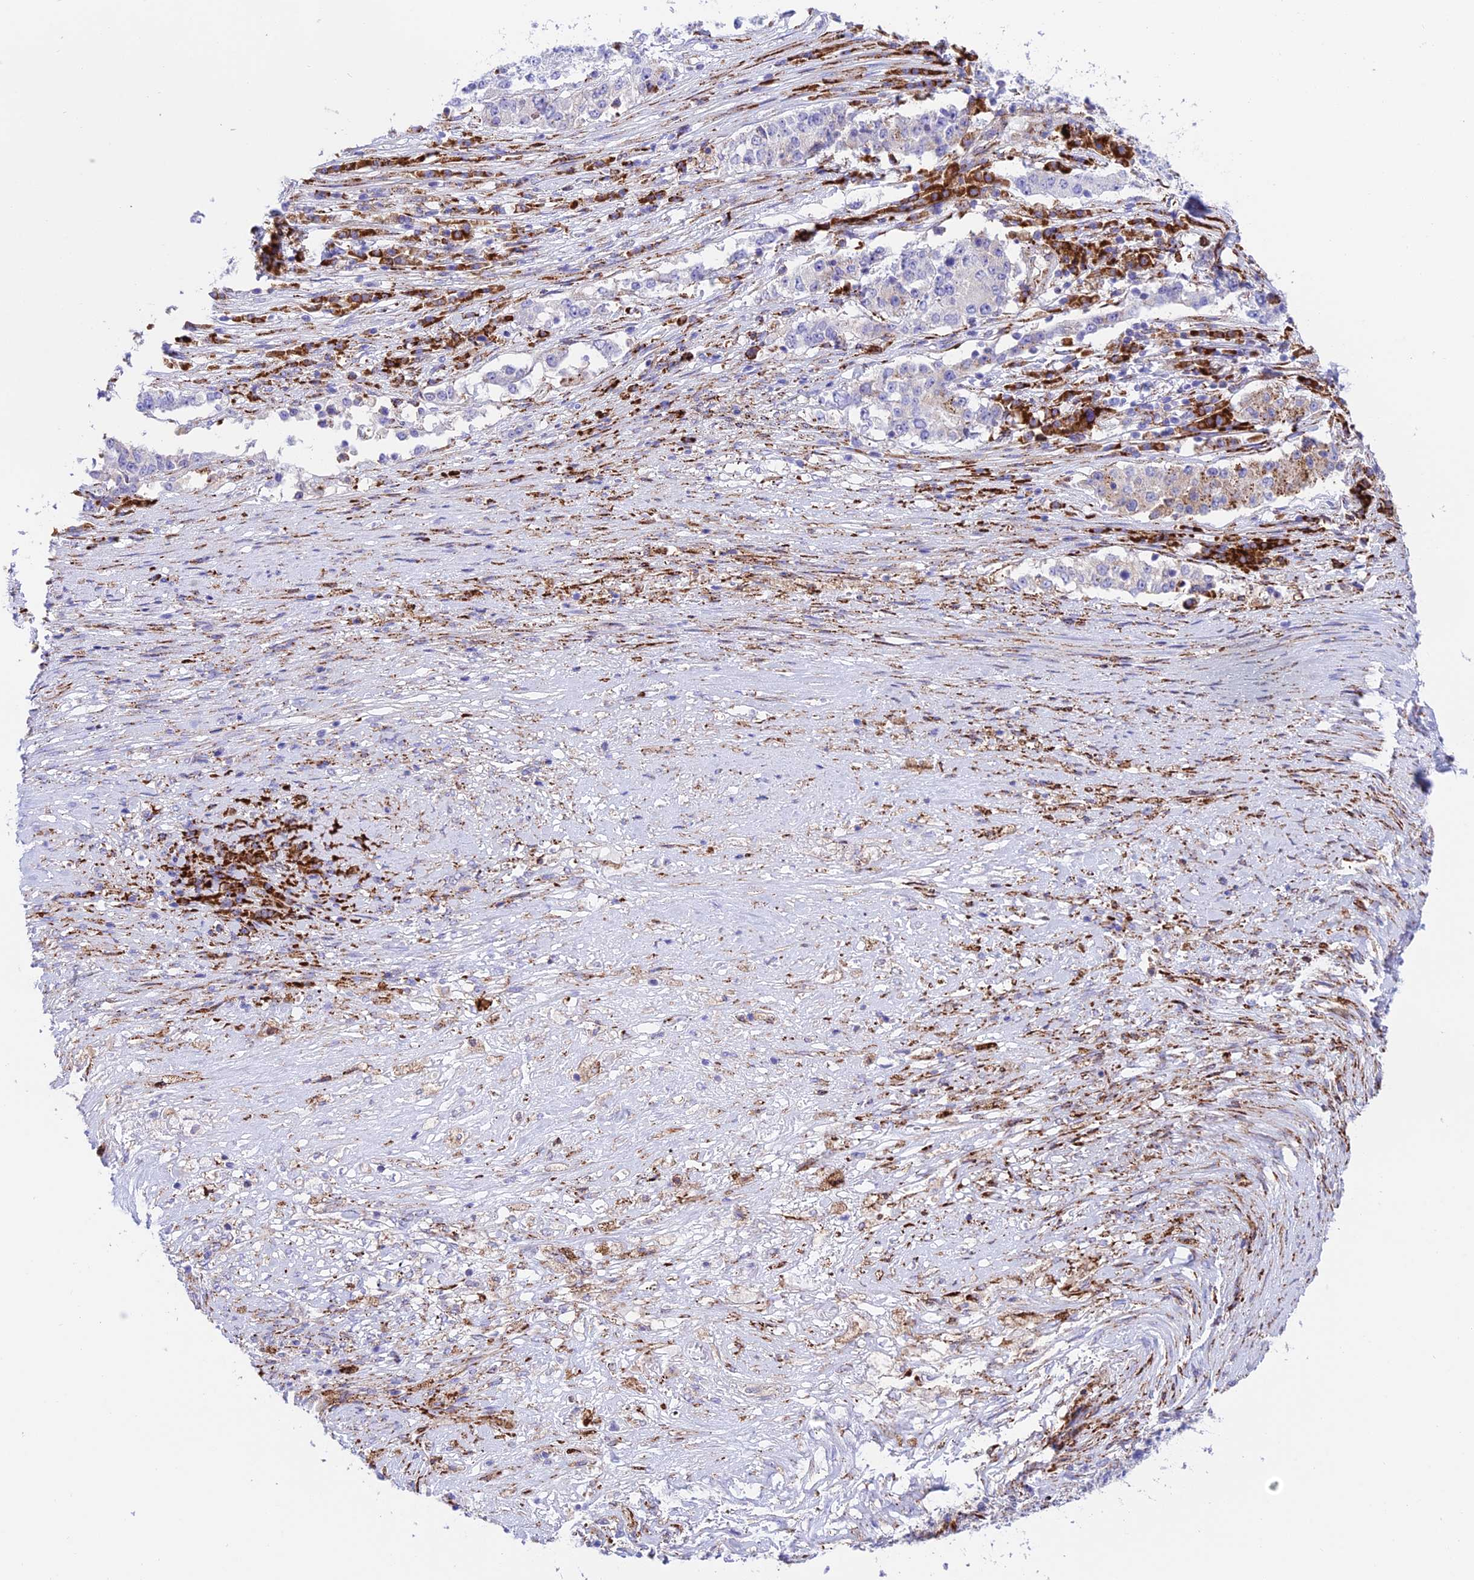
{"staining": {"intensity": "negative", "quantity": "none", "location": "none"}, "tissue": "stomach cancer", "cell_type": "Tumor cells", "image_type": "cancer", "snomed": [{"axis": "morphology", "description": "Adenocarcinoma, NOS"}, {"axis": "topography", "description": "Stomach"}], "caption": "Immunohistochemical staining of stomach cancer (adenocarcinoma) exhibits no significant positivity in tumor cells. The staining was performed using DAB (3,3'-diaminobenzidine) to visualize the protein expression in brown, while the nuclei were stained in blue with hematoxylin (Magnification: 20x).", "gene": "TUBGCP6", "patient": {"sex": "male", "age": 59}}